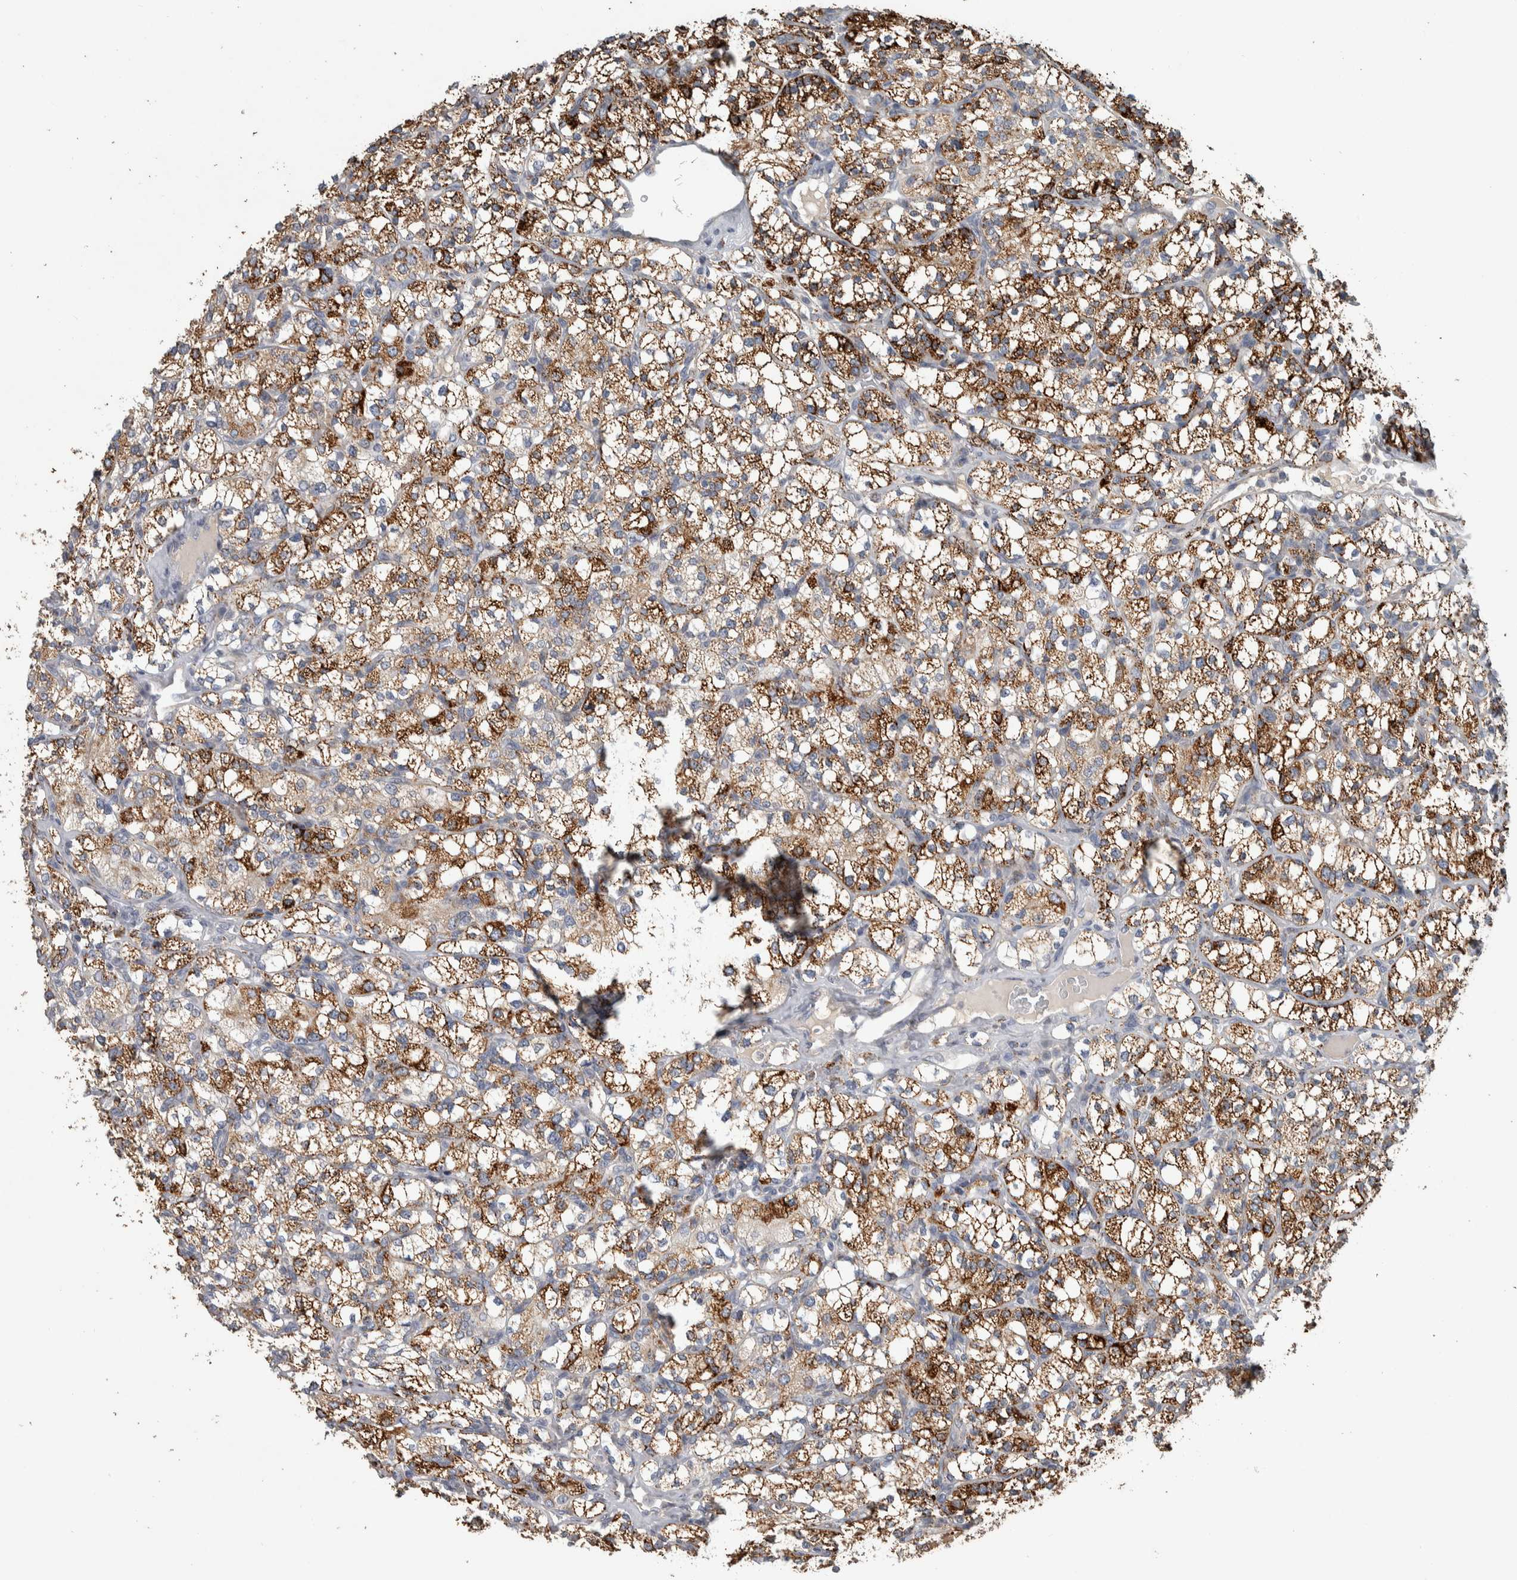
{"staining": {"intensity": "strong", "quantity": ">75%", "location": "cytoplasmic/membranous"}, "tissue": "renal cancer", "cell_type": "Tumor cells", "image_type": "cancer", "snomed": [{"axis": "morphology", "description": "Adenocarcinoma, NOS"}, {"axis": "topography", "description": "Kidney"}], "caption": "Immunohistochemical staining of human renal adenocarcinoma shows high levels of strong cytoplasmic/membranous protein positivity in about >75% of tumor cells. The staining was performed using DAB to visualize the protein expression in brown, while the nuclei were stained in blue with hematoxylin (Magnification: 20x).", "gene": "FAM78A", "patient": {"sex": "male", "age": 77}}